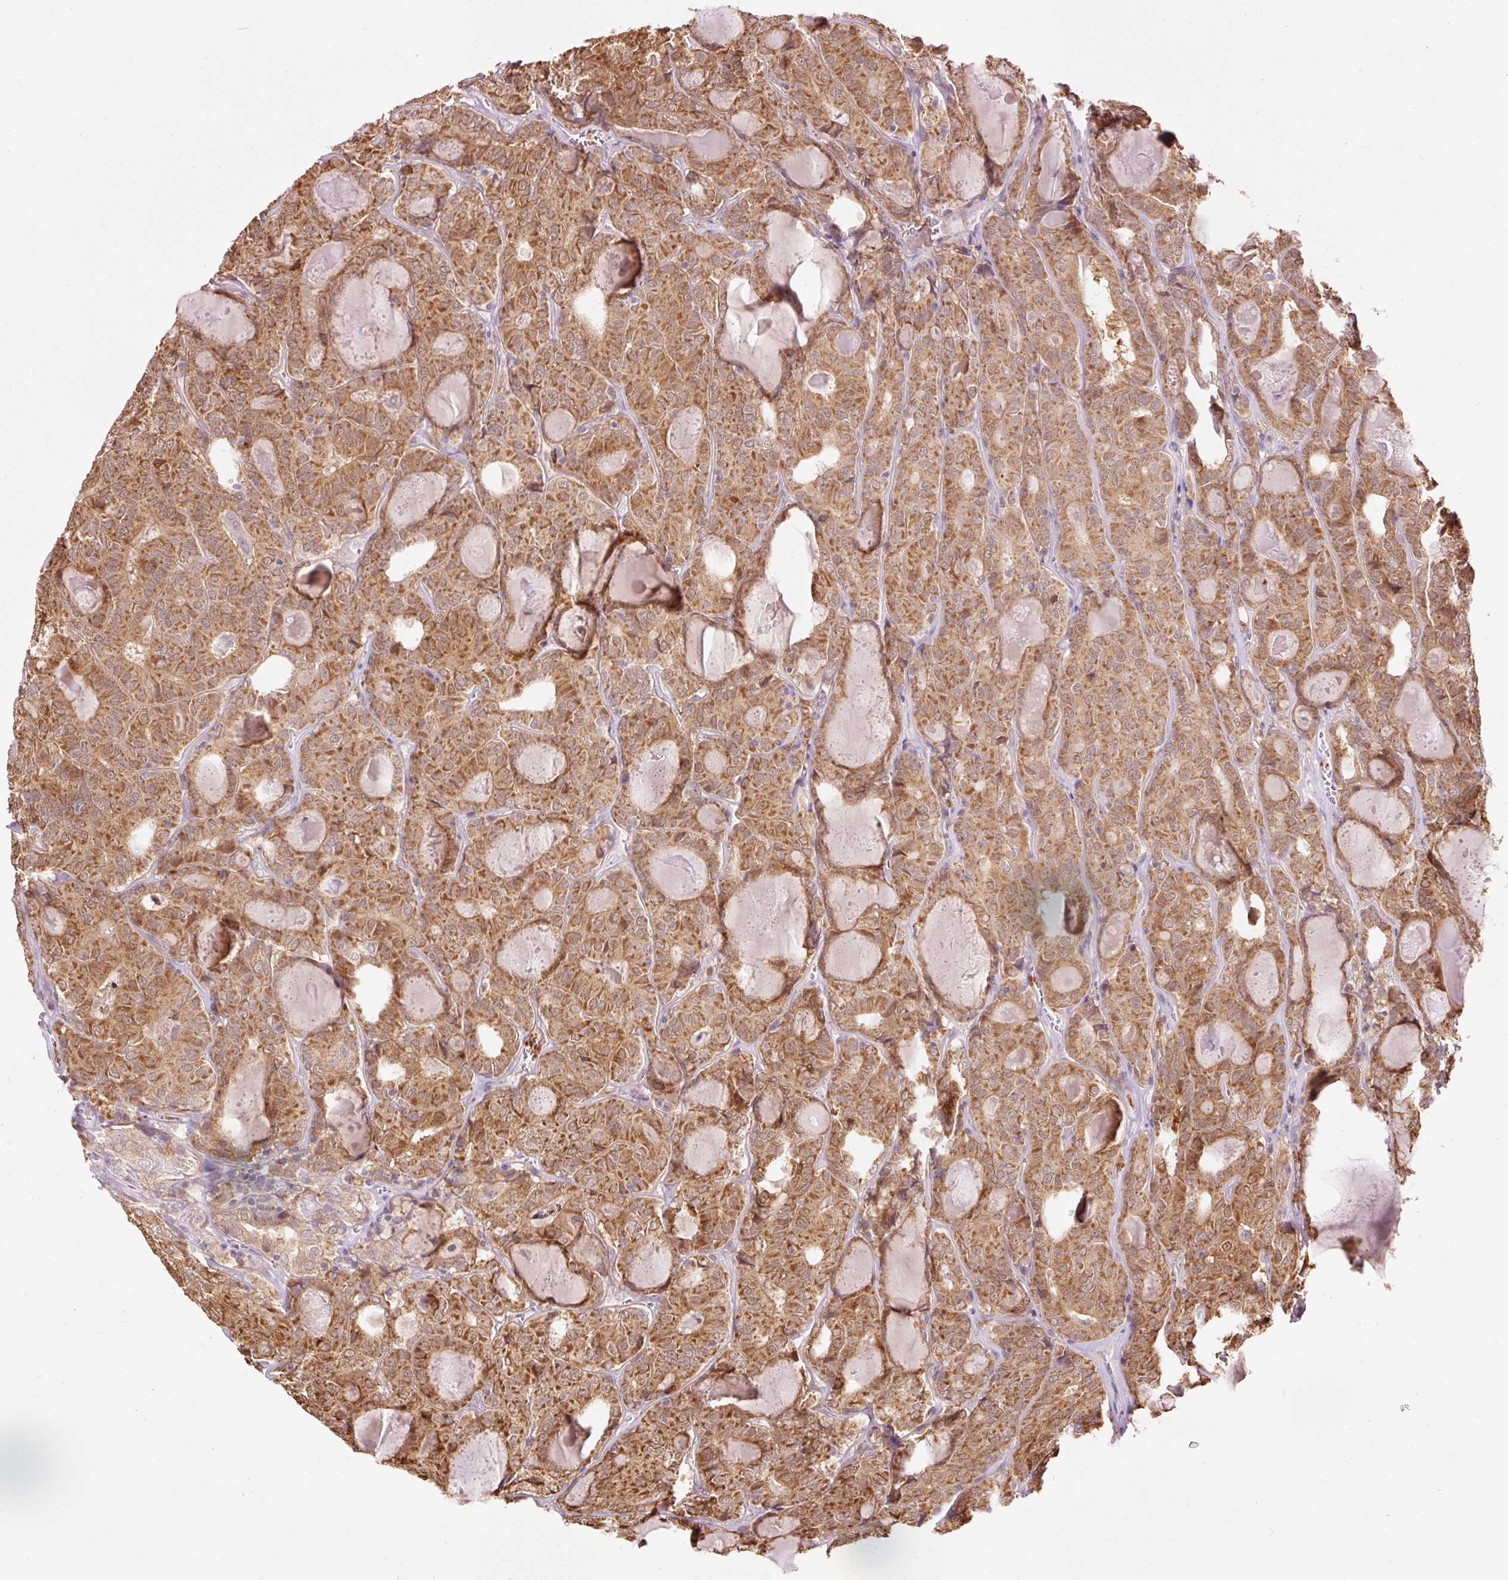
{"staining": {"intensity": "strong", "quantity": ">75%", "location": "cytoplasmic/membranous"}, "tissue": "thyroid cancer", "cell_type": "Tumor cells", "image_type": "cancer", "snomed": [{"axis": "morphology", "description": "Papillary adenocarcinoma, NOS"}, {"axis": "topography", "description": "Thyroid gland"}], "caption": "Protein analysis of thyroid cancer tissue shows strong cytoplasmic/membranous staining in approximately >75% of tumor cells.", "gene": "PRDX5", "patient": {"sex": "female", "age": 72}}